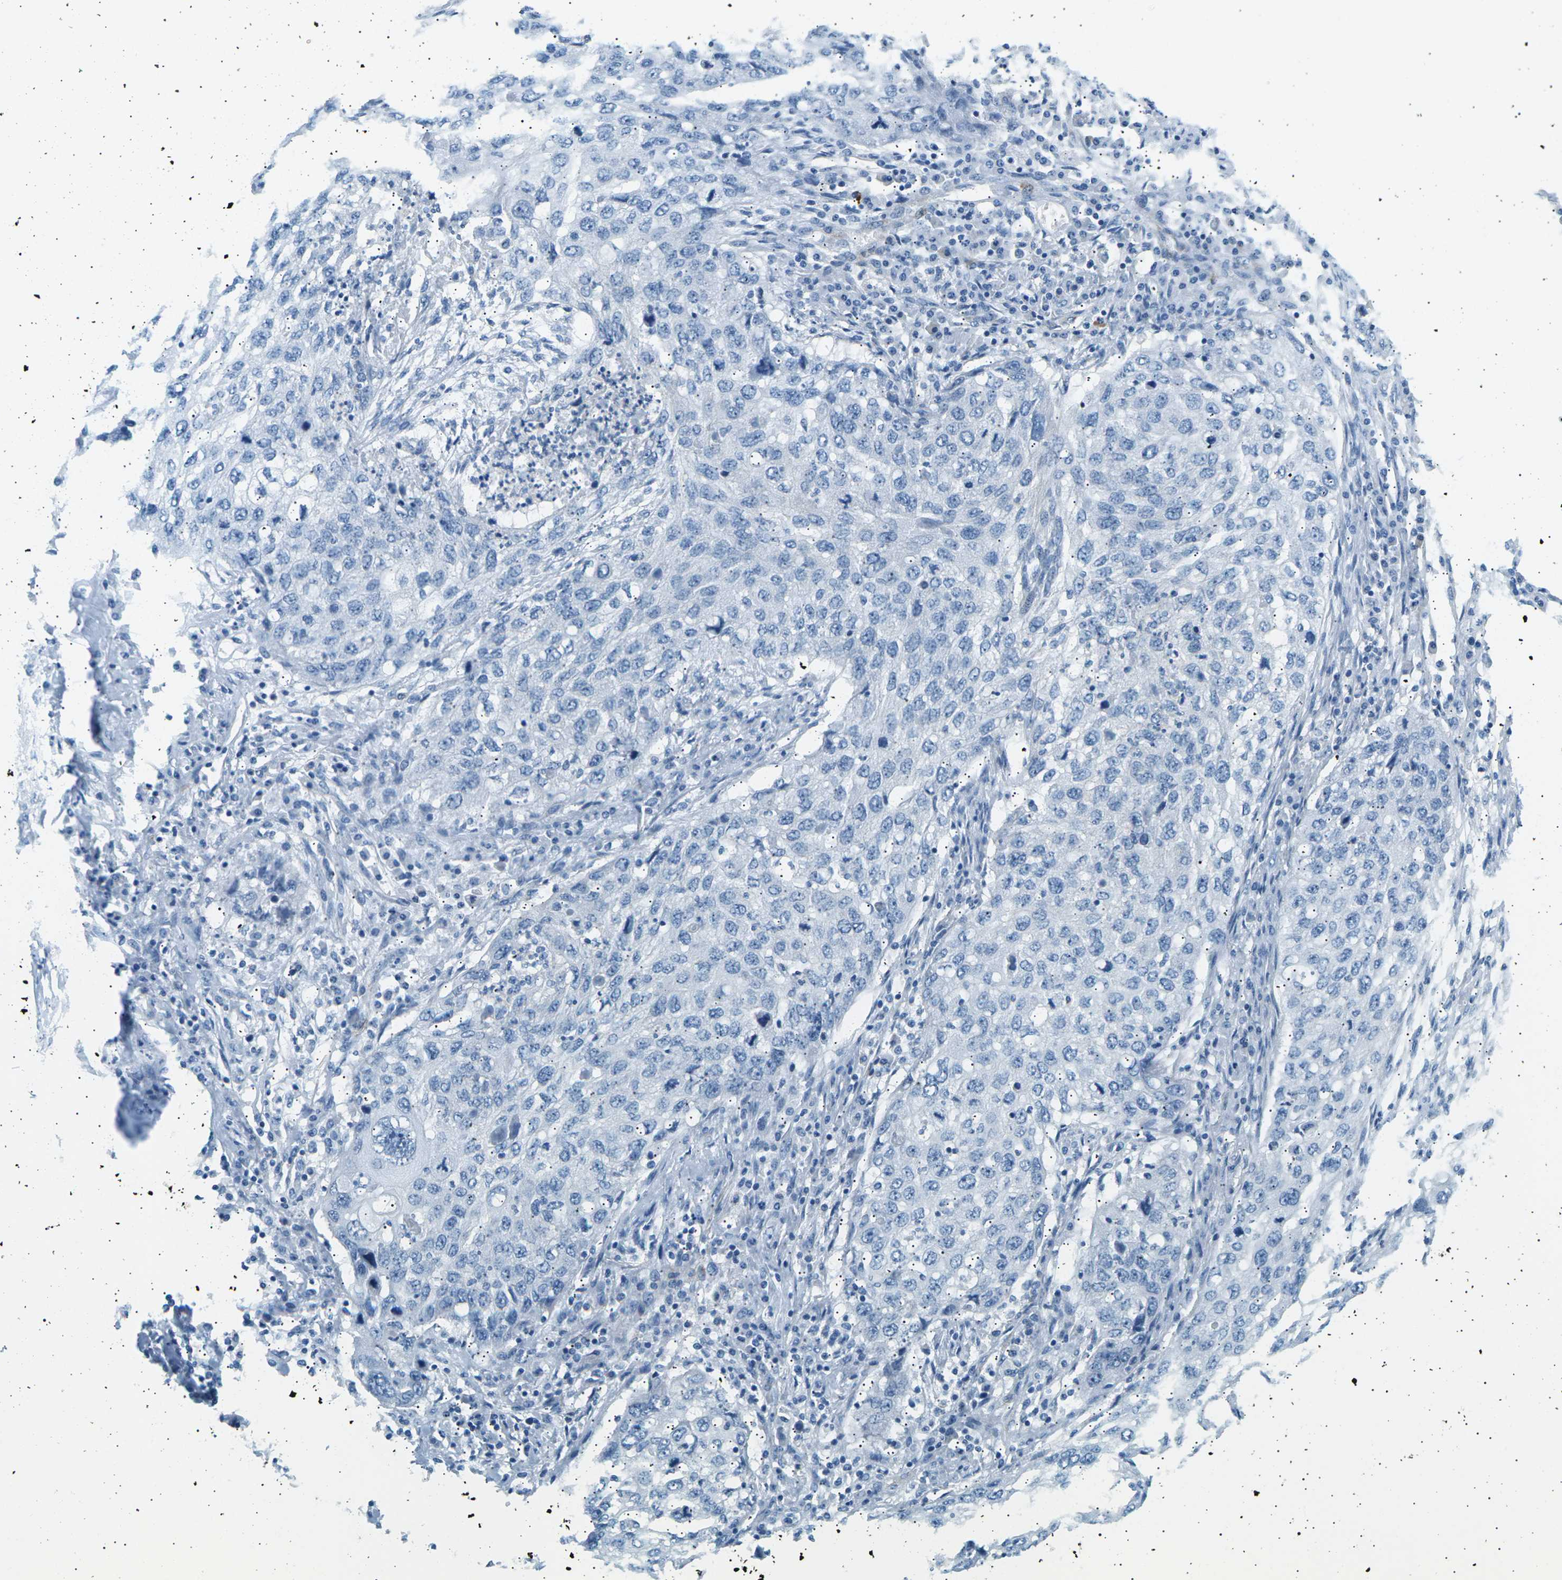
{"staining": {"intensity": "negative", "quantity": "none", "location": "none"}, "tissue": "lung cancer", "cell_type": "Tumor cells", "image_type": "cancer", "snomed": [{"axis": "morphology", "description": "Squamous cell carcinoma, NOS"}, {"axis": "topography", "description": "Lung"}], "caption": "This histopathology image is of lung cancer (squamous cell carcinoma) stained with immunohistochemistry to label a protein in brown with the nuclei are counter-stained blue. There is no positivity in tumor cells. (Brightfield microscopy of DAB immunohistochemistry at high magnification).", "gene": "SEPTIN5", "patient": {"sex": "female", "age": 63}}